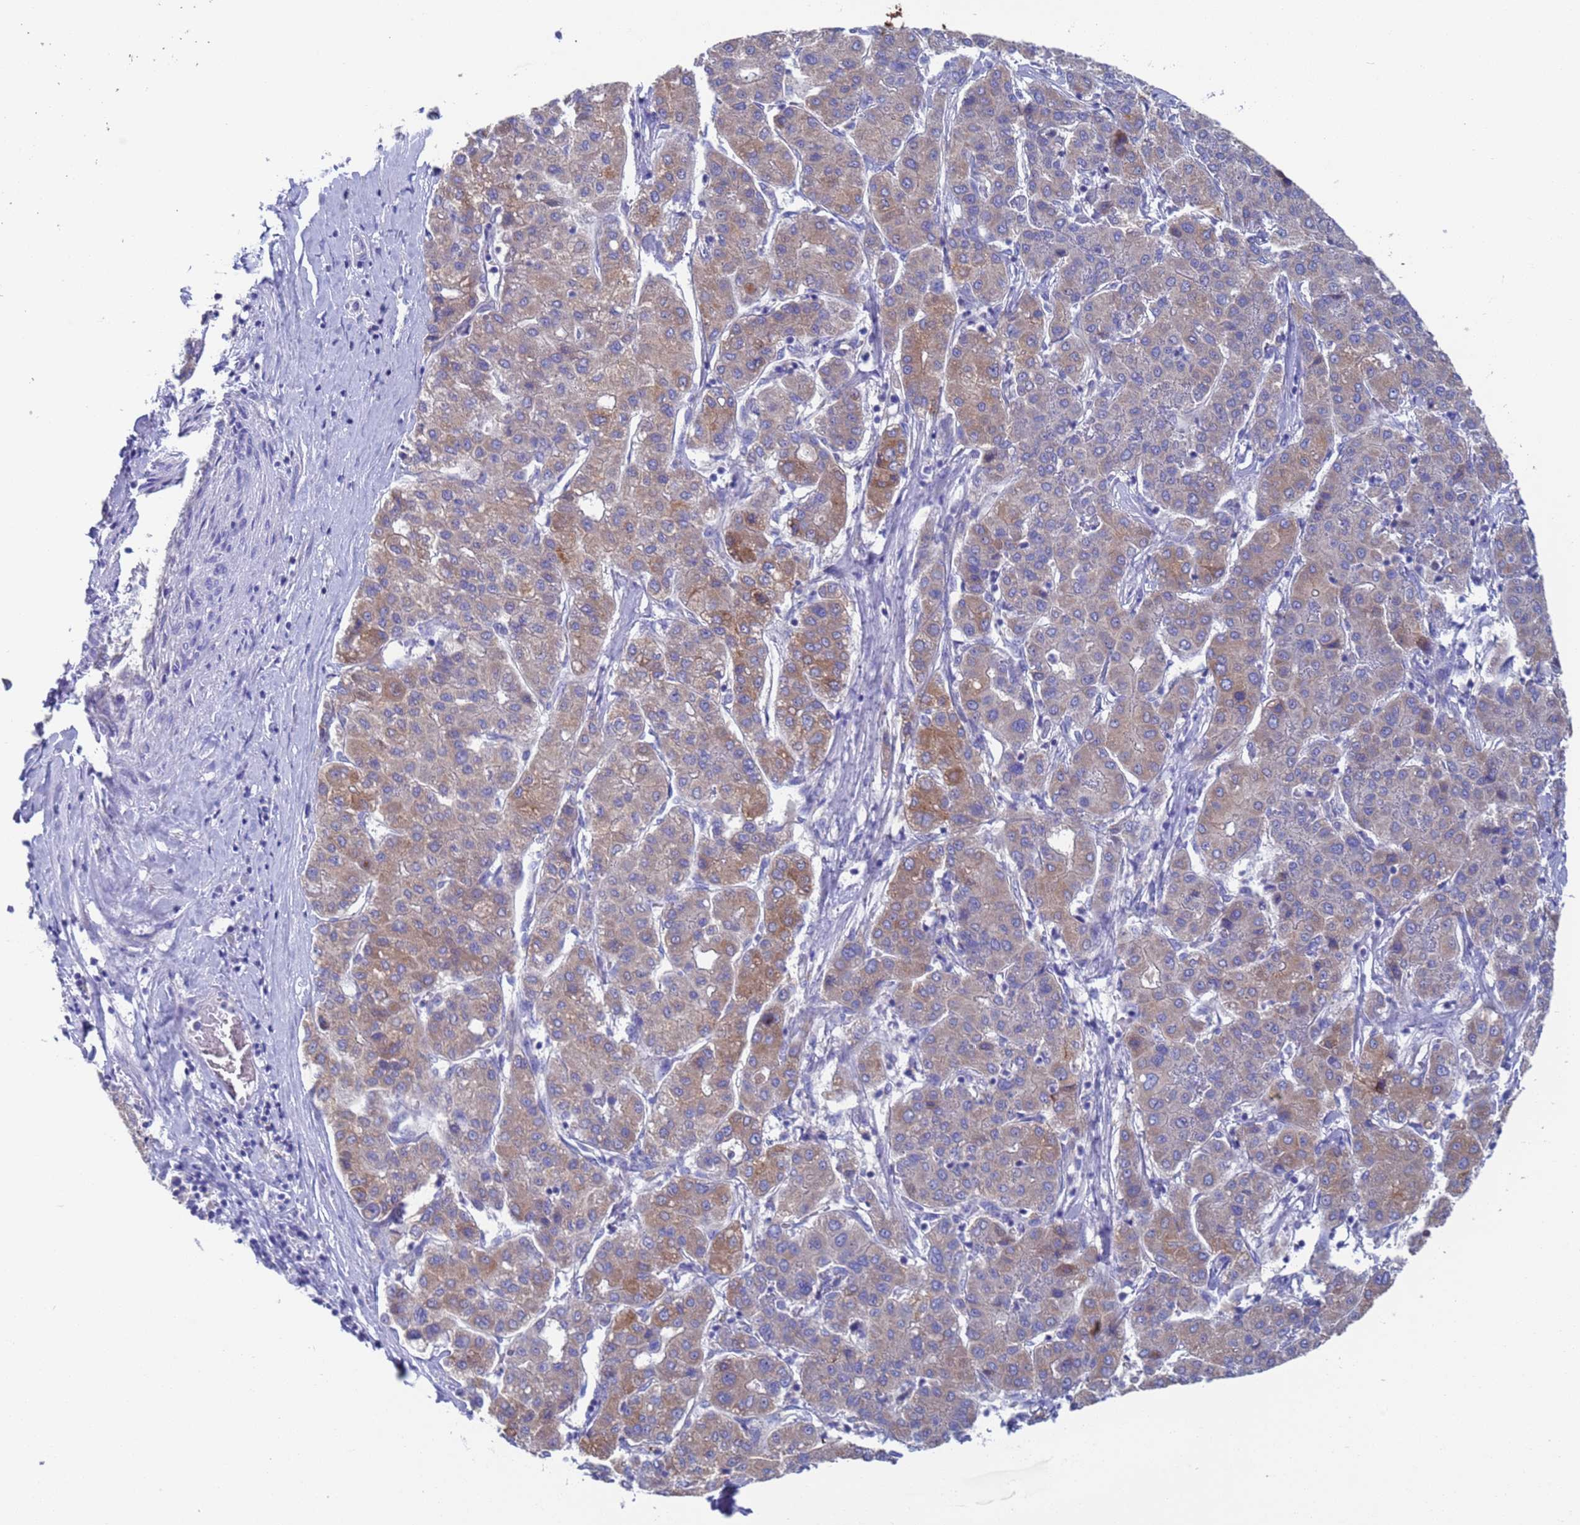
{"staining": {"intensity": "moderate", "quantity": "<25%", "location": "cytoplasmic/membranous"}, "tissue": "liver cancer", "cell_type": "Tumor cells", "image_type": "cancer", "snomed": [{"axis": "morphology", "description": "Carcinoma, Hepatocellular, NOS"}, {"axis": "topography", "description": "Liver"}], "caption": "A histopathology image of hepatocellular carcinoma (liver) stained for a protein exhibits moderate cytoplasmic/membranous brown staining in tumor cells.", "gene": "PET117", "patient": {"sex": "male", "age": 65}}